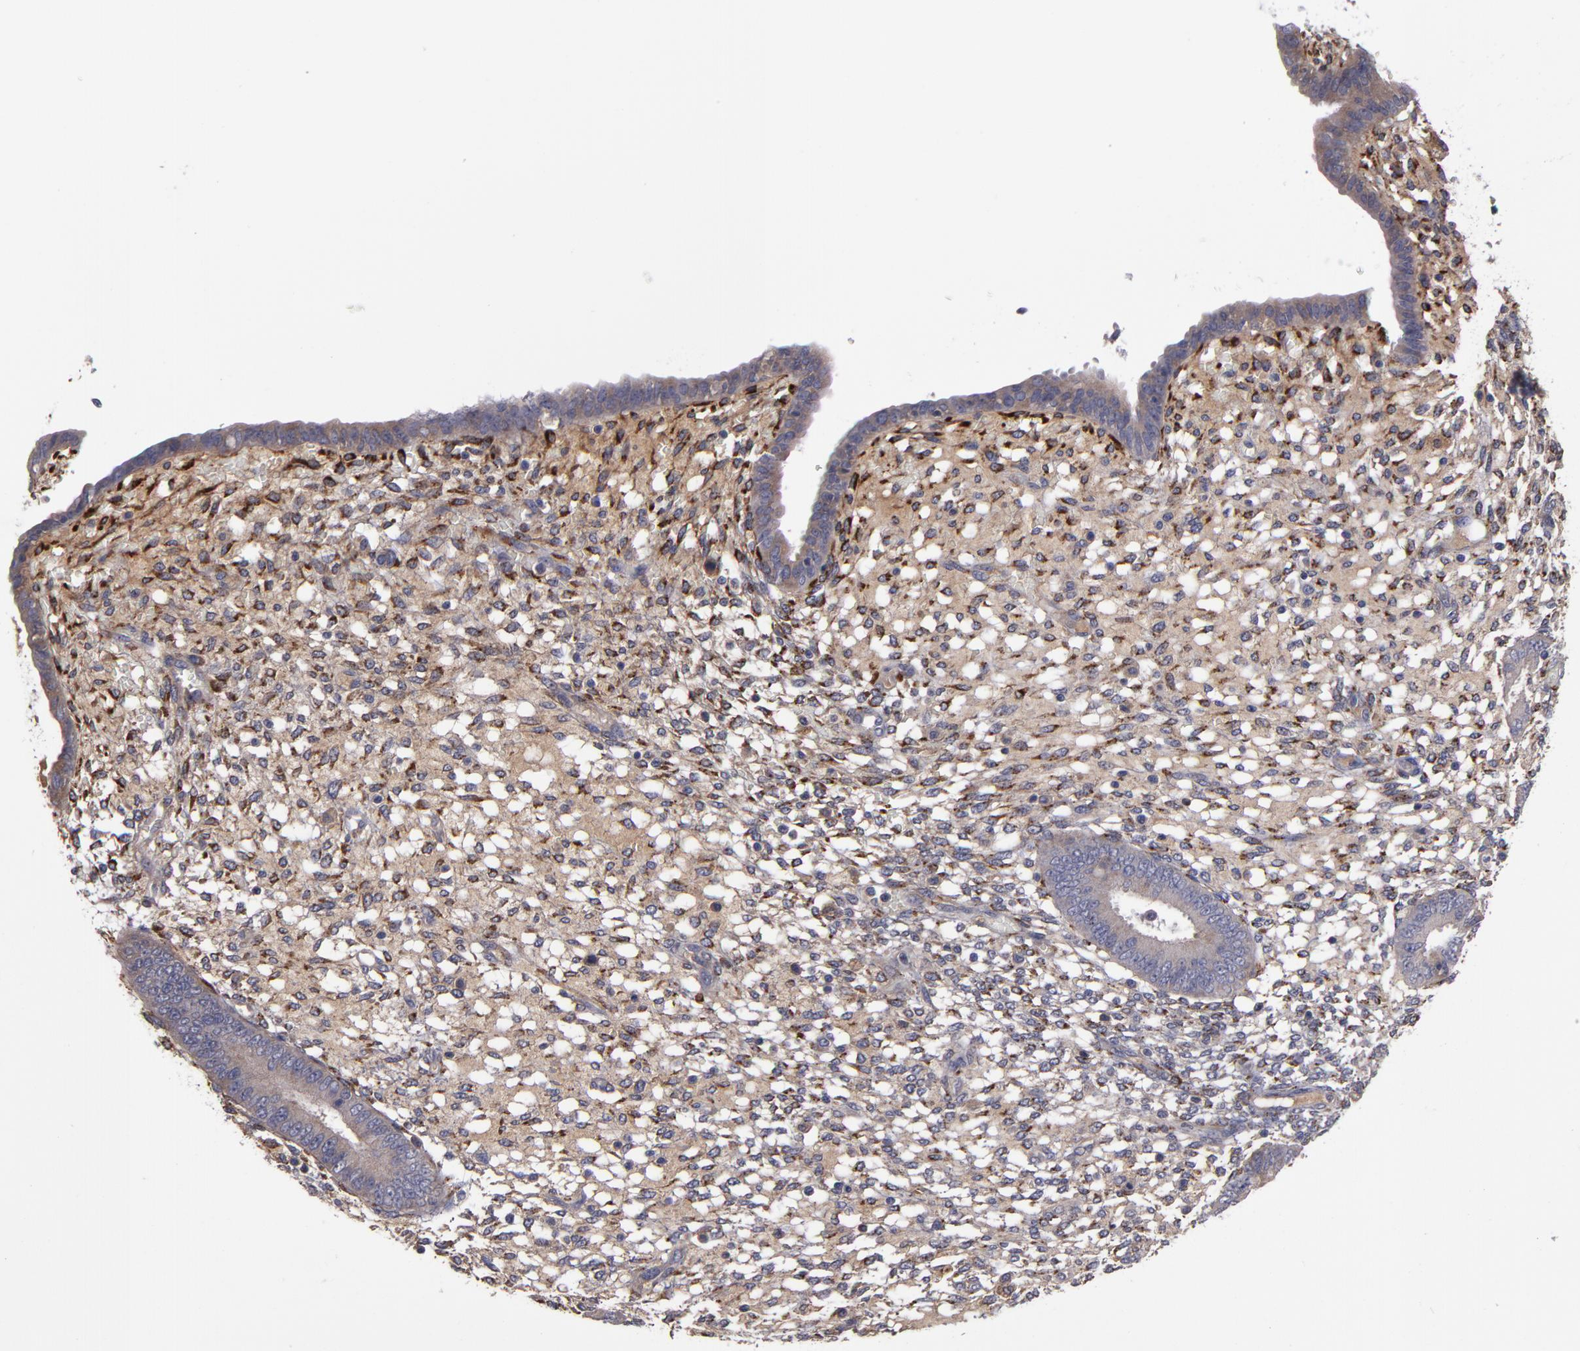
{"staining": {"intensity": "moderate", "quantity": "<25%", "location": "cytoplasmic/membranous"}, "tissue": "endometrium", "cell_type": "Cells in endometrial stroma", "image_type": "normal", "snomed": [{"axis": "morphology", "description": "Normal tissue, NOS"}, {"axis": "topography", "description": "Endometrium"}], "caption": "DAB immunohistochemical staining of normal endometrium shows moderate cytoplasmic/membranous protein expression in about <25% of cells in endometrial stroma.", "gene": "MMP11", "patient": {"sex": "female", "age": 42}}